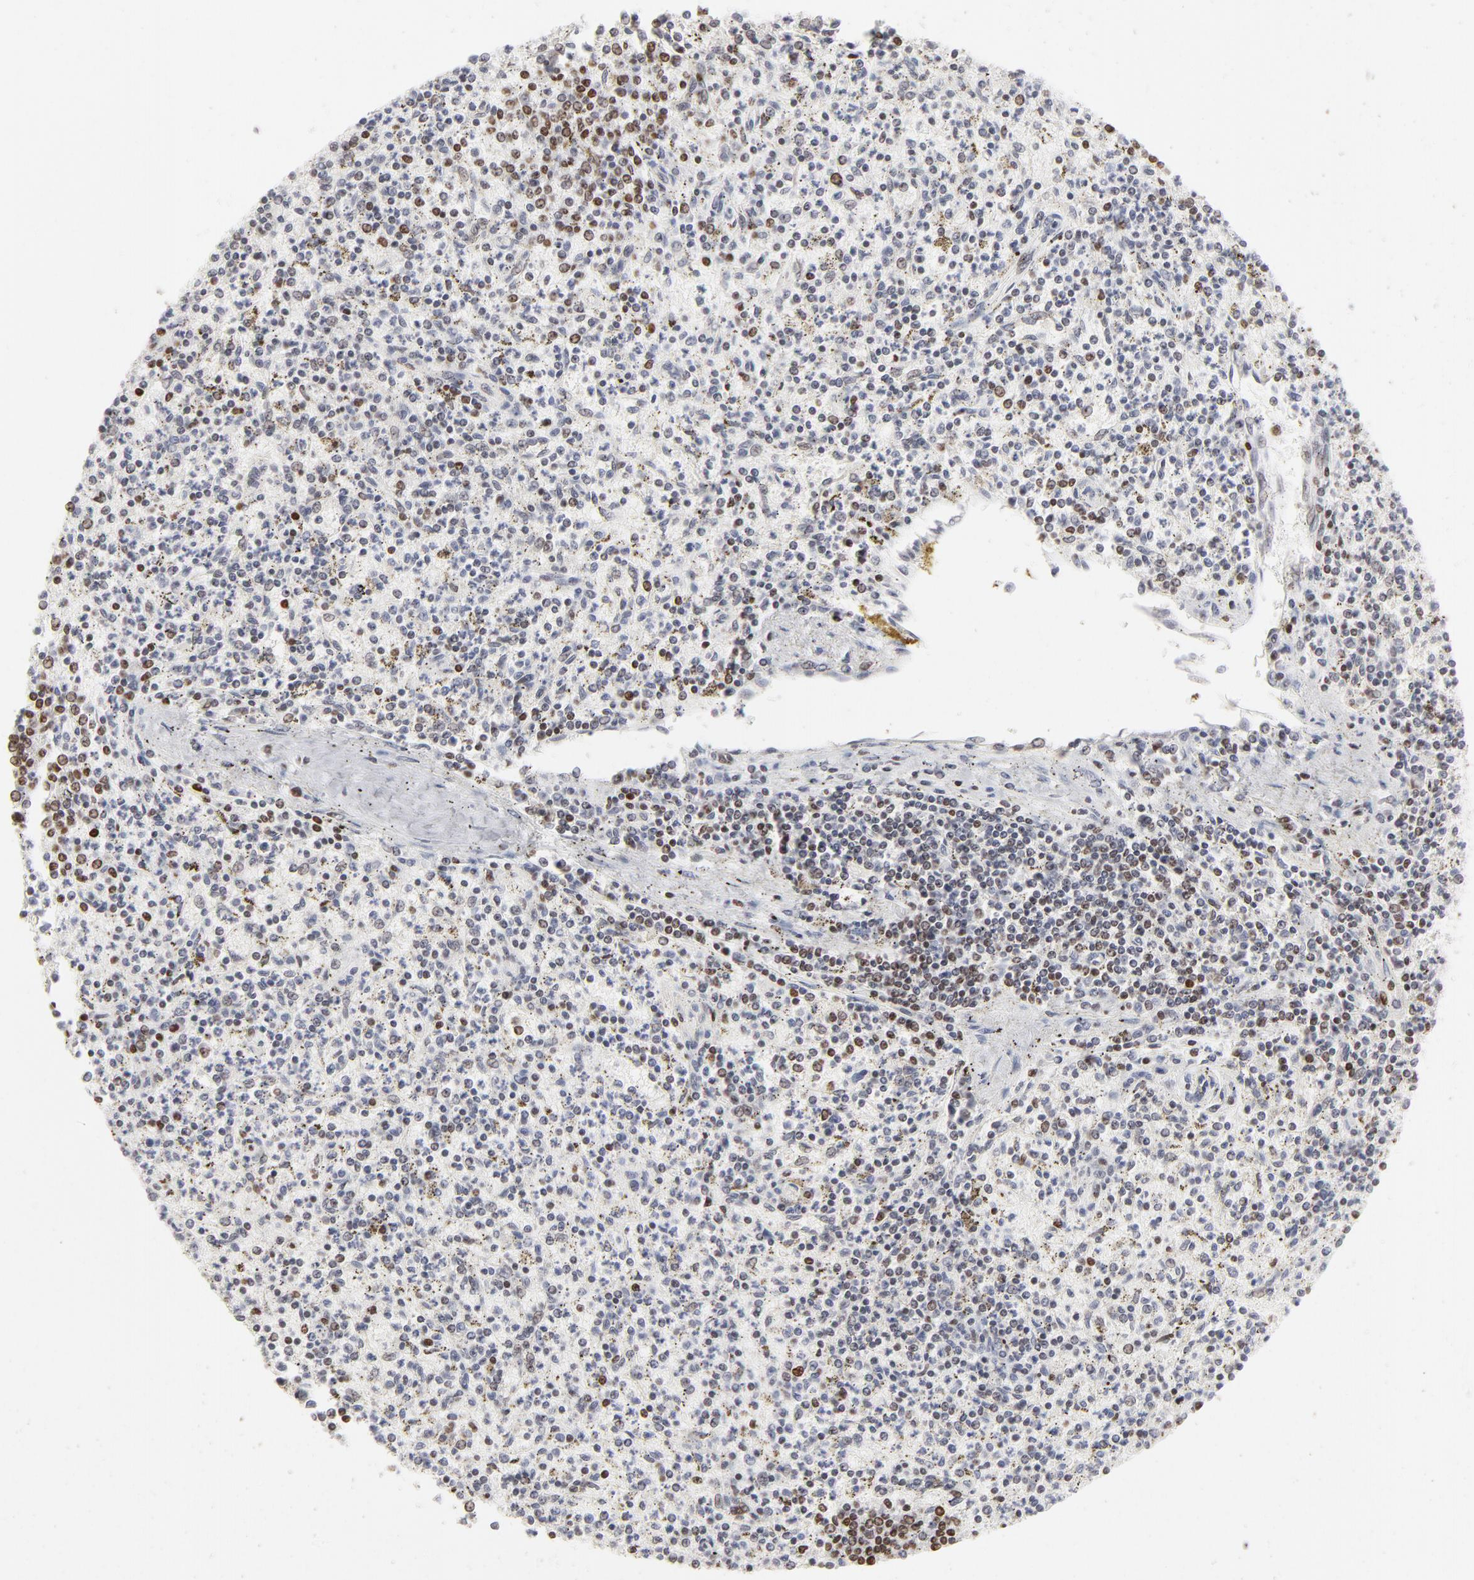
{"staining": {"intensity": "moderate", "quantity": "<25%", "location": "nuclear"}, "tissue": "spleen", "cell_type": "Cells in red pulp", "image_type": "normal", "snomed": [{"axis": "morphology", "description": "Normal tissue, NOS"}, {"axis": "topography", "description": "Spleen"}], "caption": "IHC (DAB (3,3'-diaminobenzidine)) staining of normal spleen reveals moderate nuclear protein staining in approximately <25% of cells in red pulp. Nuclei are stained in blue.", "gene": "PARP1", "patient": {"sex": "male", "age": 72}}